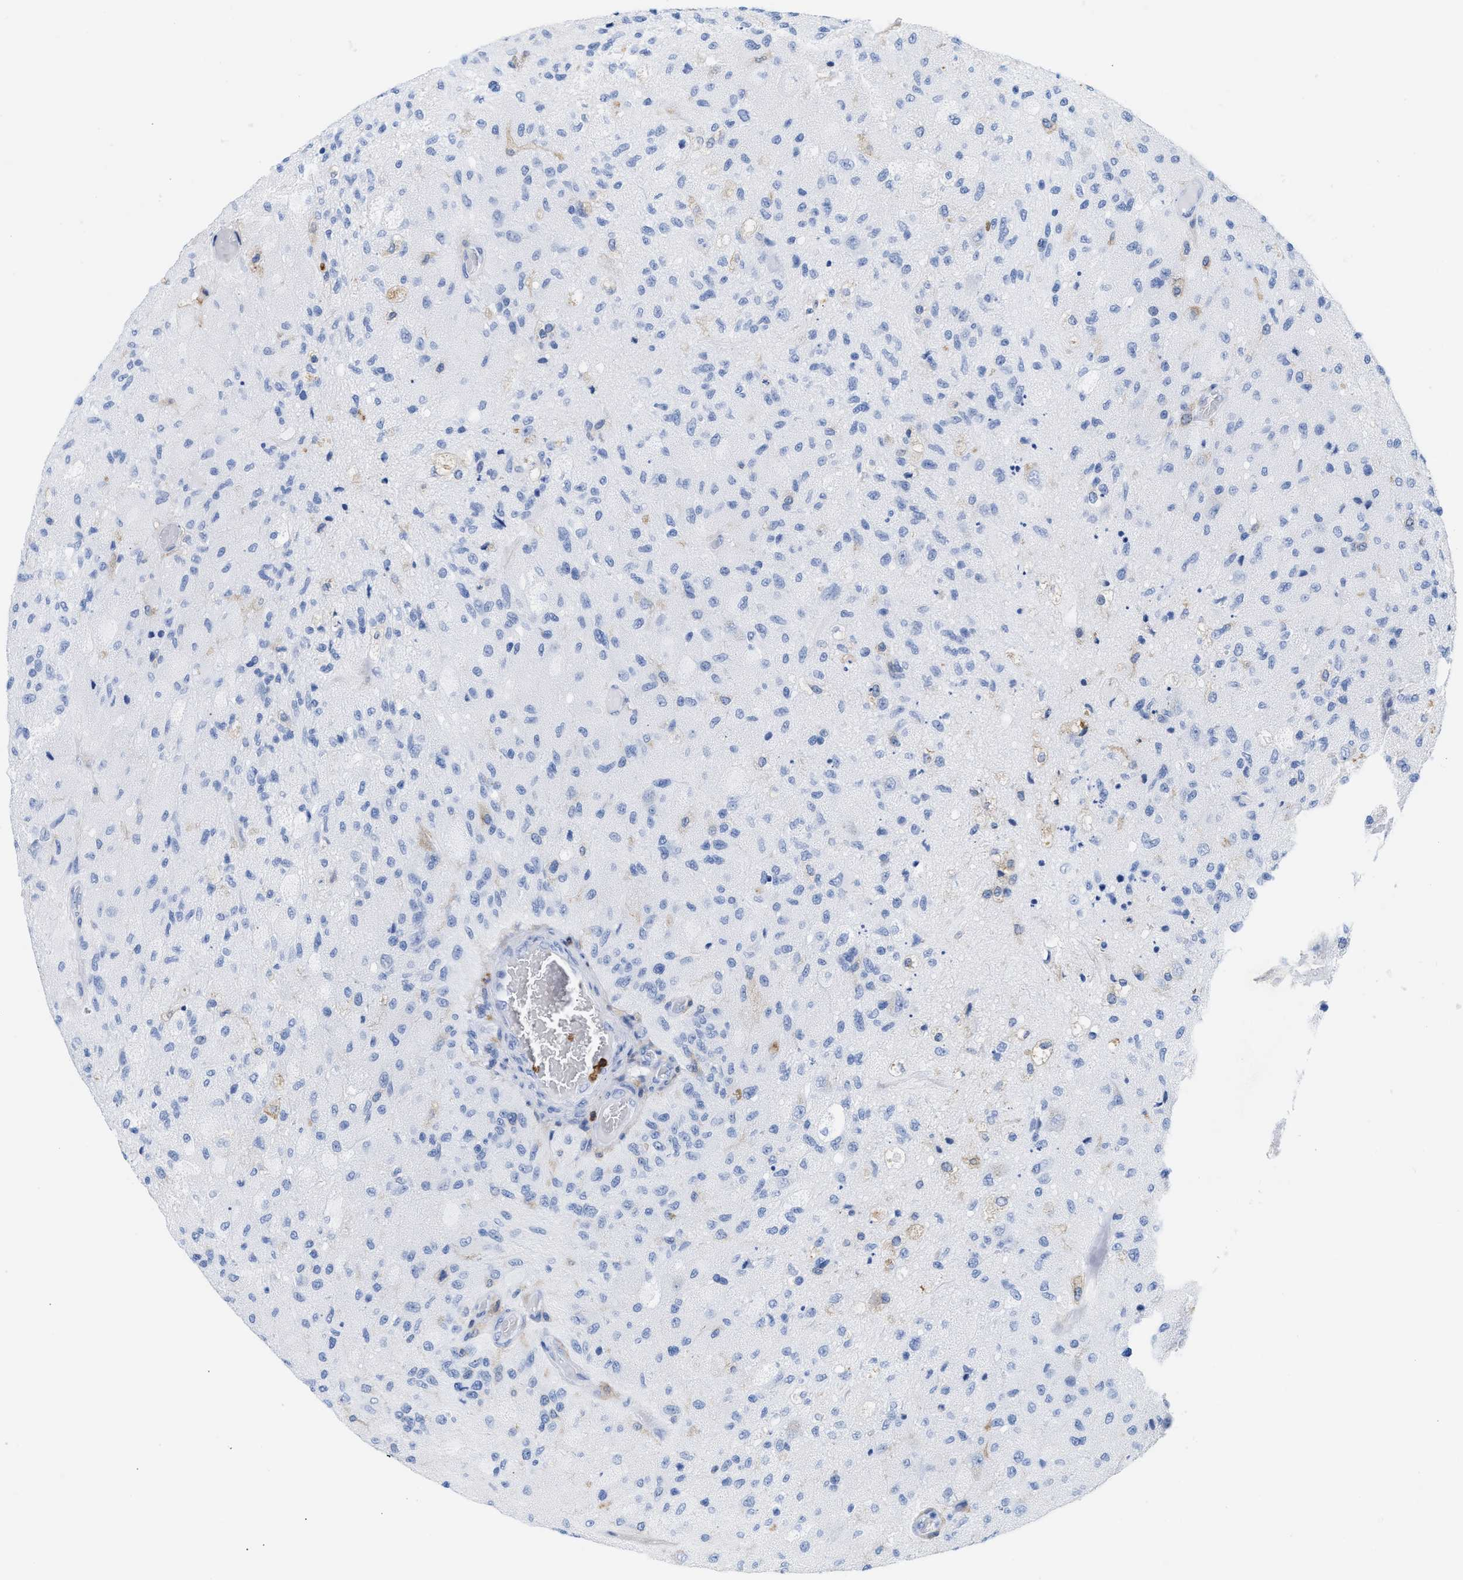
{"staining": {"intensity": "negative", "quantity": "none", "location": "none"}, "tissue": "glioma", "cell_type": "Tumor cells", "image_type": "cancer", "snomed": [{"axis": "morphology", "description": "Normal tissue, NOS"}, {"axis": "morphology", "description": "Glioma, malignant, High grade"}, {"axis": "topography", "description": "Cerebral cortex"}], "caption": "A micrograph of glioma stained for a protein demonstrates no brown staining in tumor cells.", "gene": "LCP1", "patient": {"sex": "male", "age": 77}}